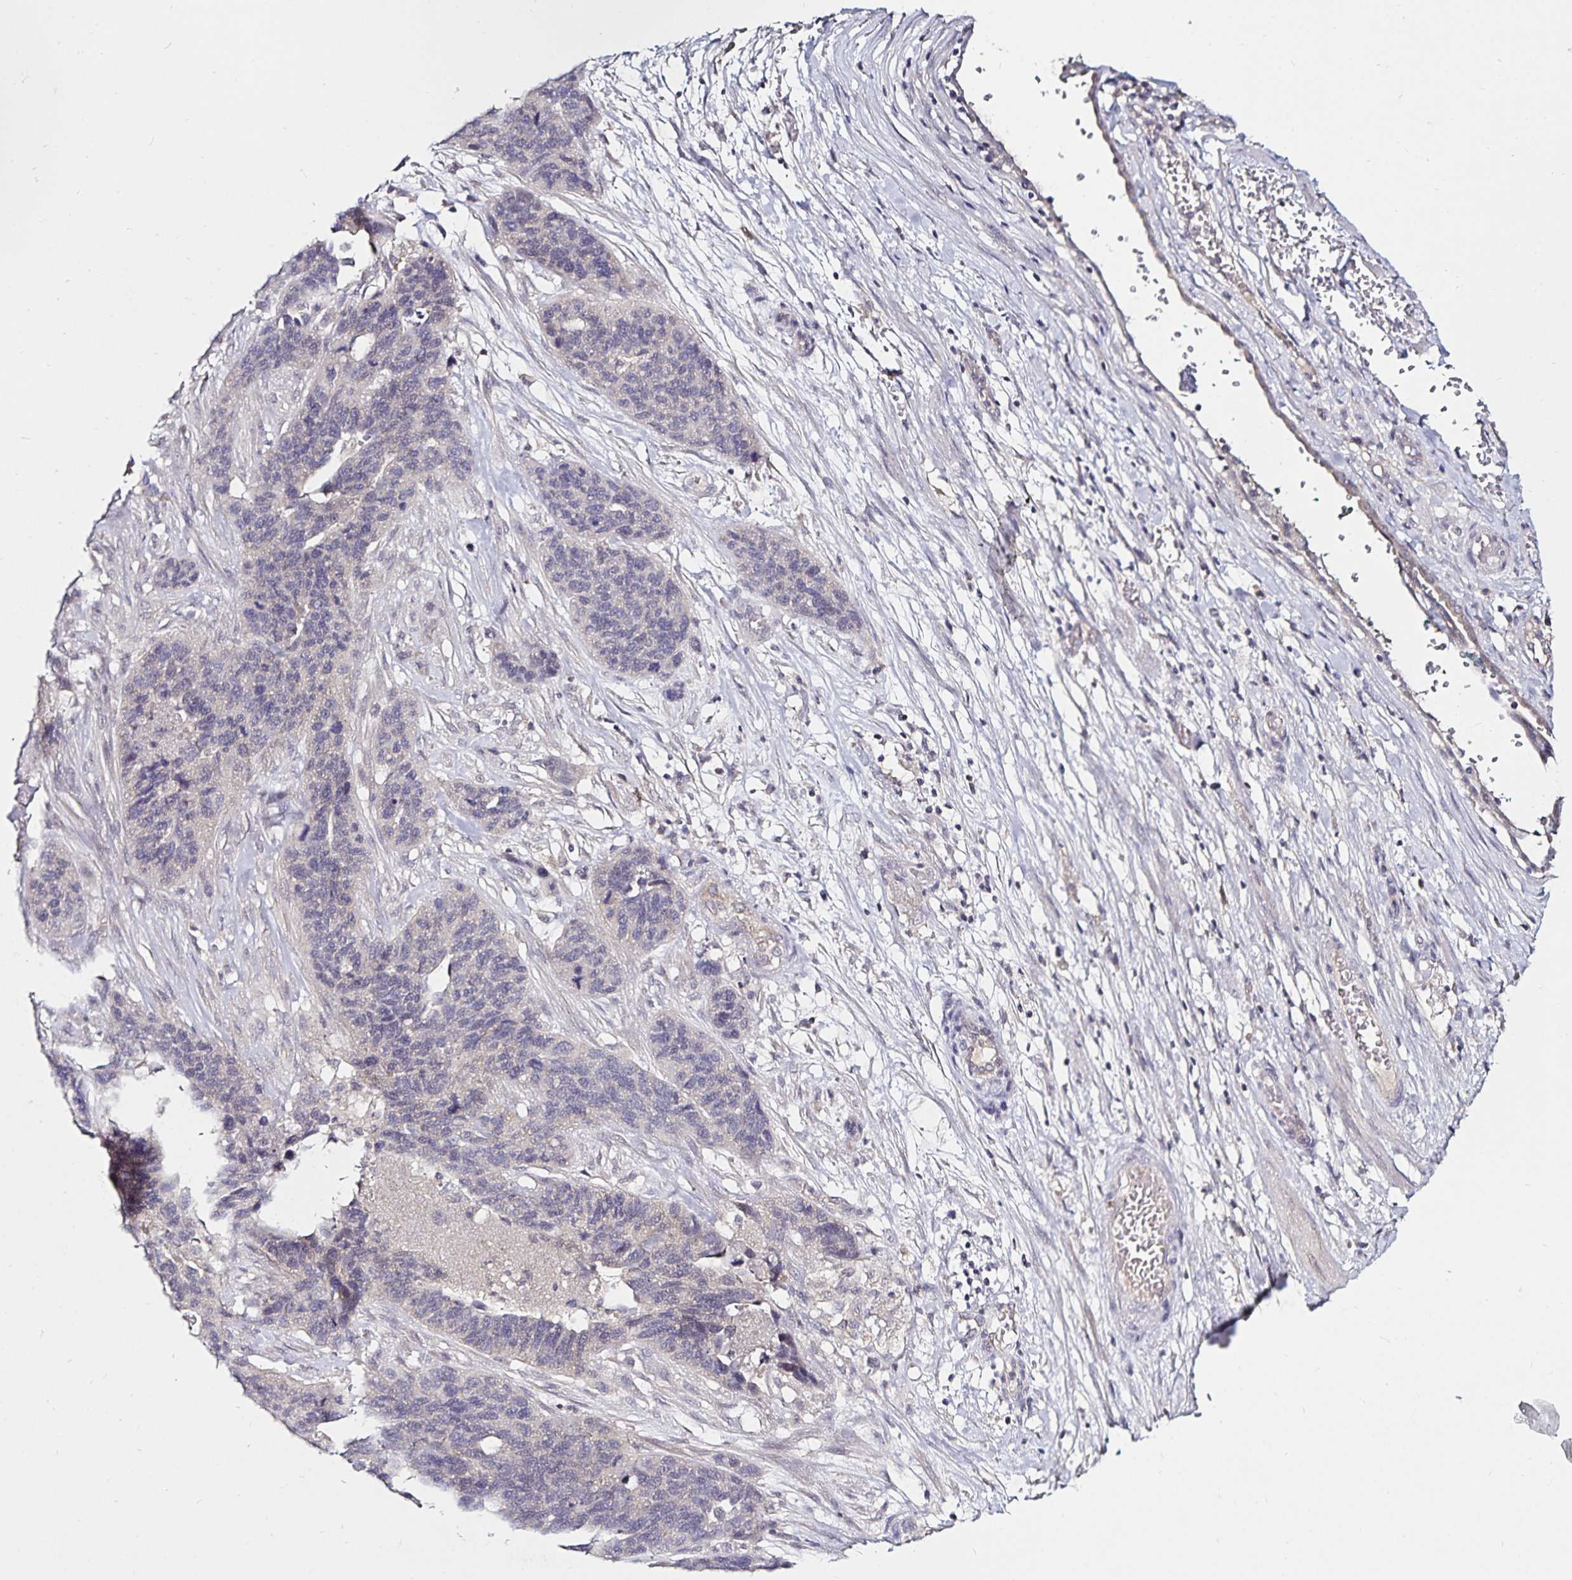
{"staining": {"intensity": "negative", "quantity": "none", "location": "none"}, "tissue": "ovarian cancer", "cell_type": "Tumor cells", "image_type": "cancer", "snomed": [{"axis": "morphology", "description": "Cystadenocarcinoma, serous, NOS"}, {"axis": "topography", "description": "Ovary"}], "caption": "Ovarian cancer stained for a protein using IHC shows no expression tumor cells.", "gene": "ACSL5", "patient": {"sex": "female", "age": 64}}